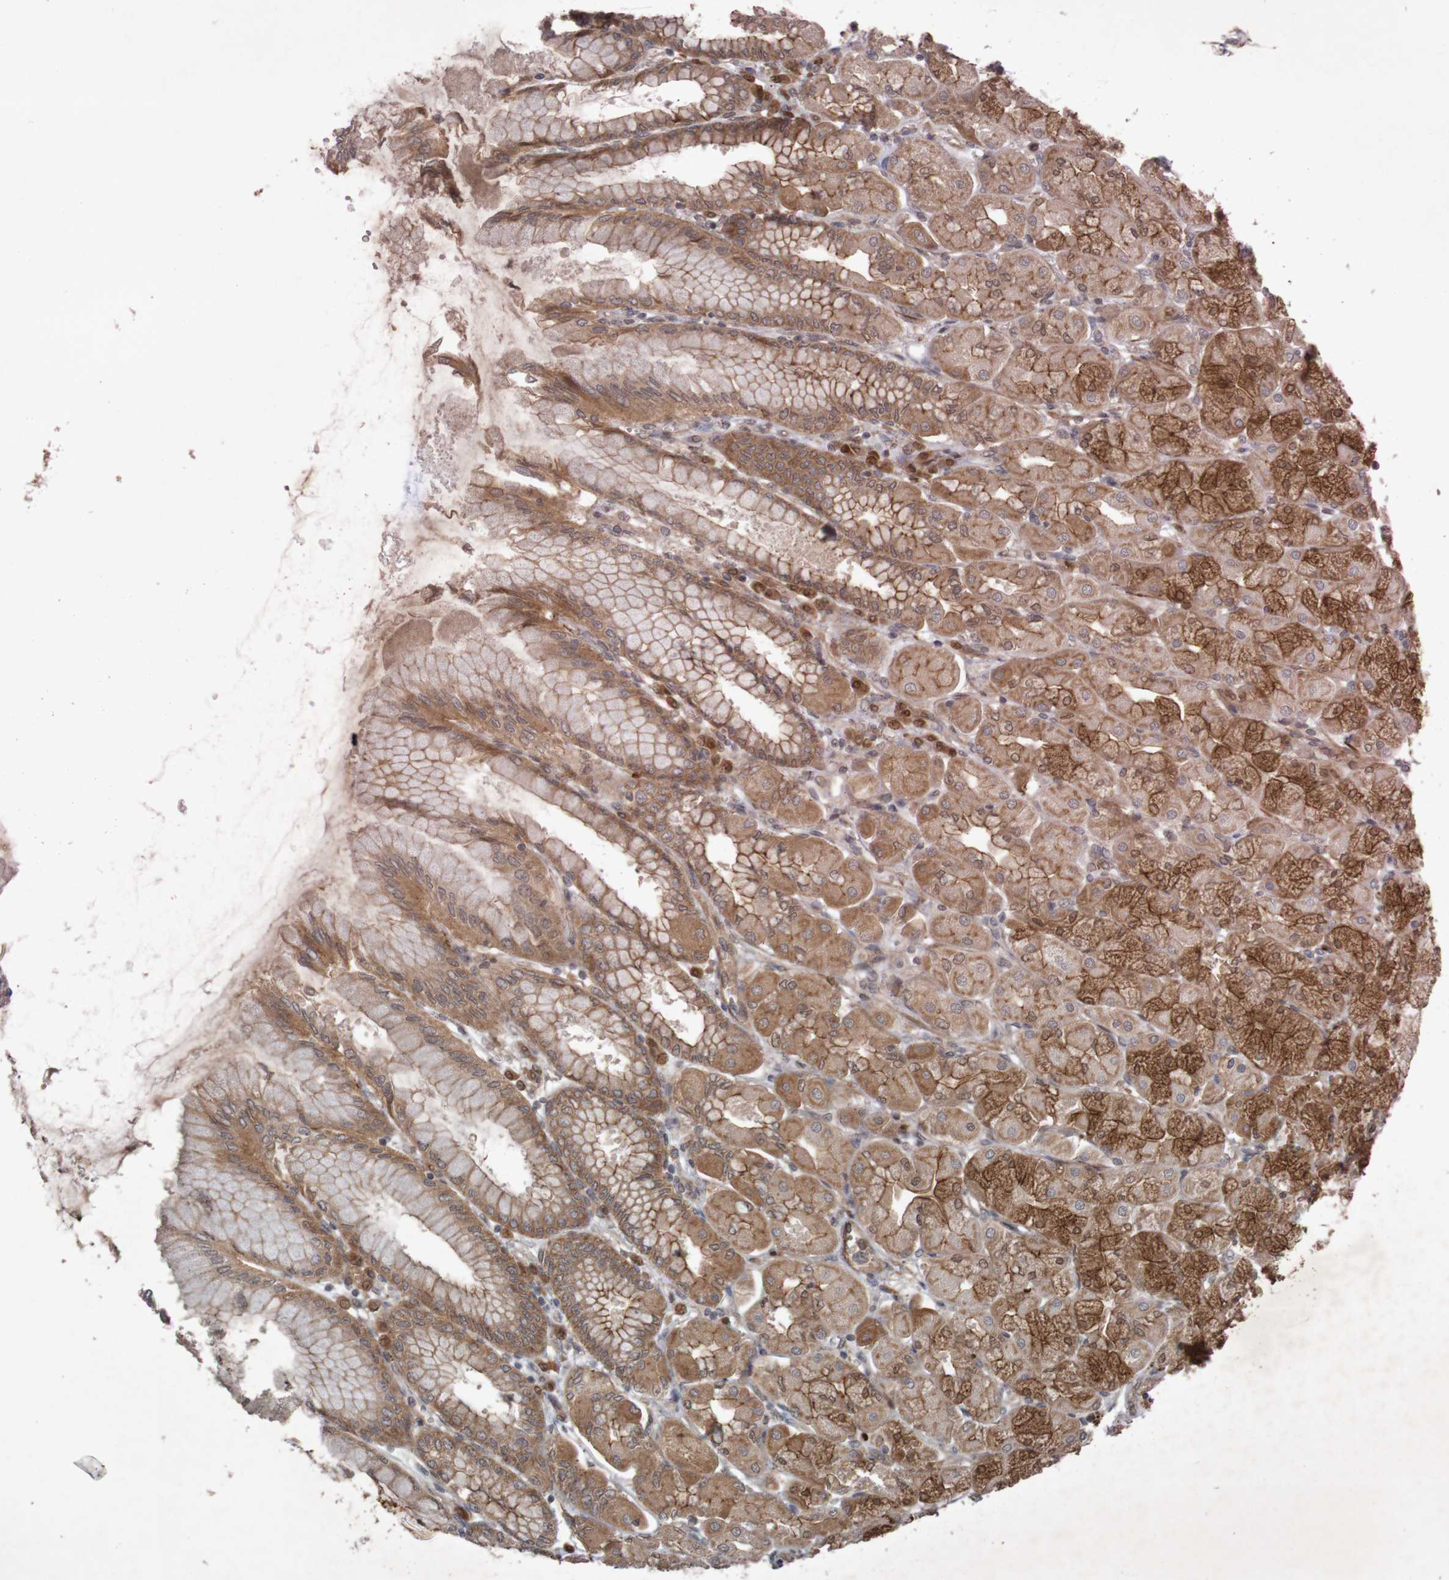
{"staining": {"intensity": "strong", "quantity": ">75%", "location": "cytoplasmic/membranous"}, "tissue": "stomach", "cell_type": "Glandular cells", "image_type": "normal", "snomed": [{"axis": "morphology", "description": "Normal tissue, NOS"}, {"axis": "topography", "description": "Stomach, upper"}], "caption": "Protein analysis of unremarkable stomach reveals strong cytoplasmic/membranous staining in about >75% of glandular cells. (Brightfield microscopy of DAB IHC at high magnification).", "gene": "ARHGEF11", "patient": {"sex": "female", "age": 56}}